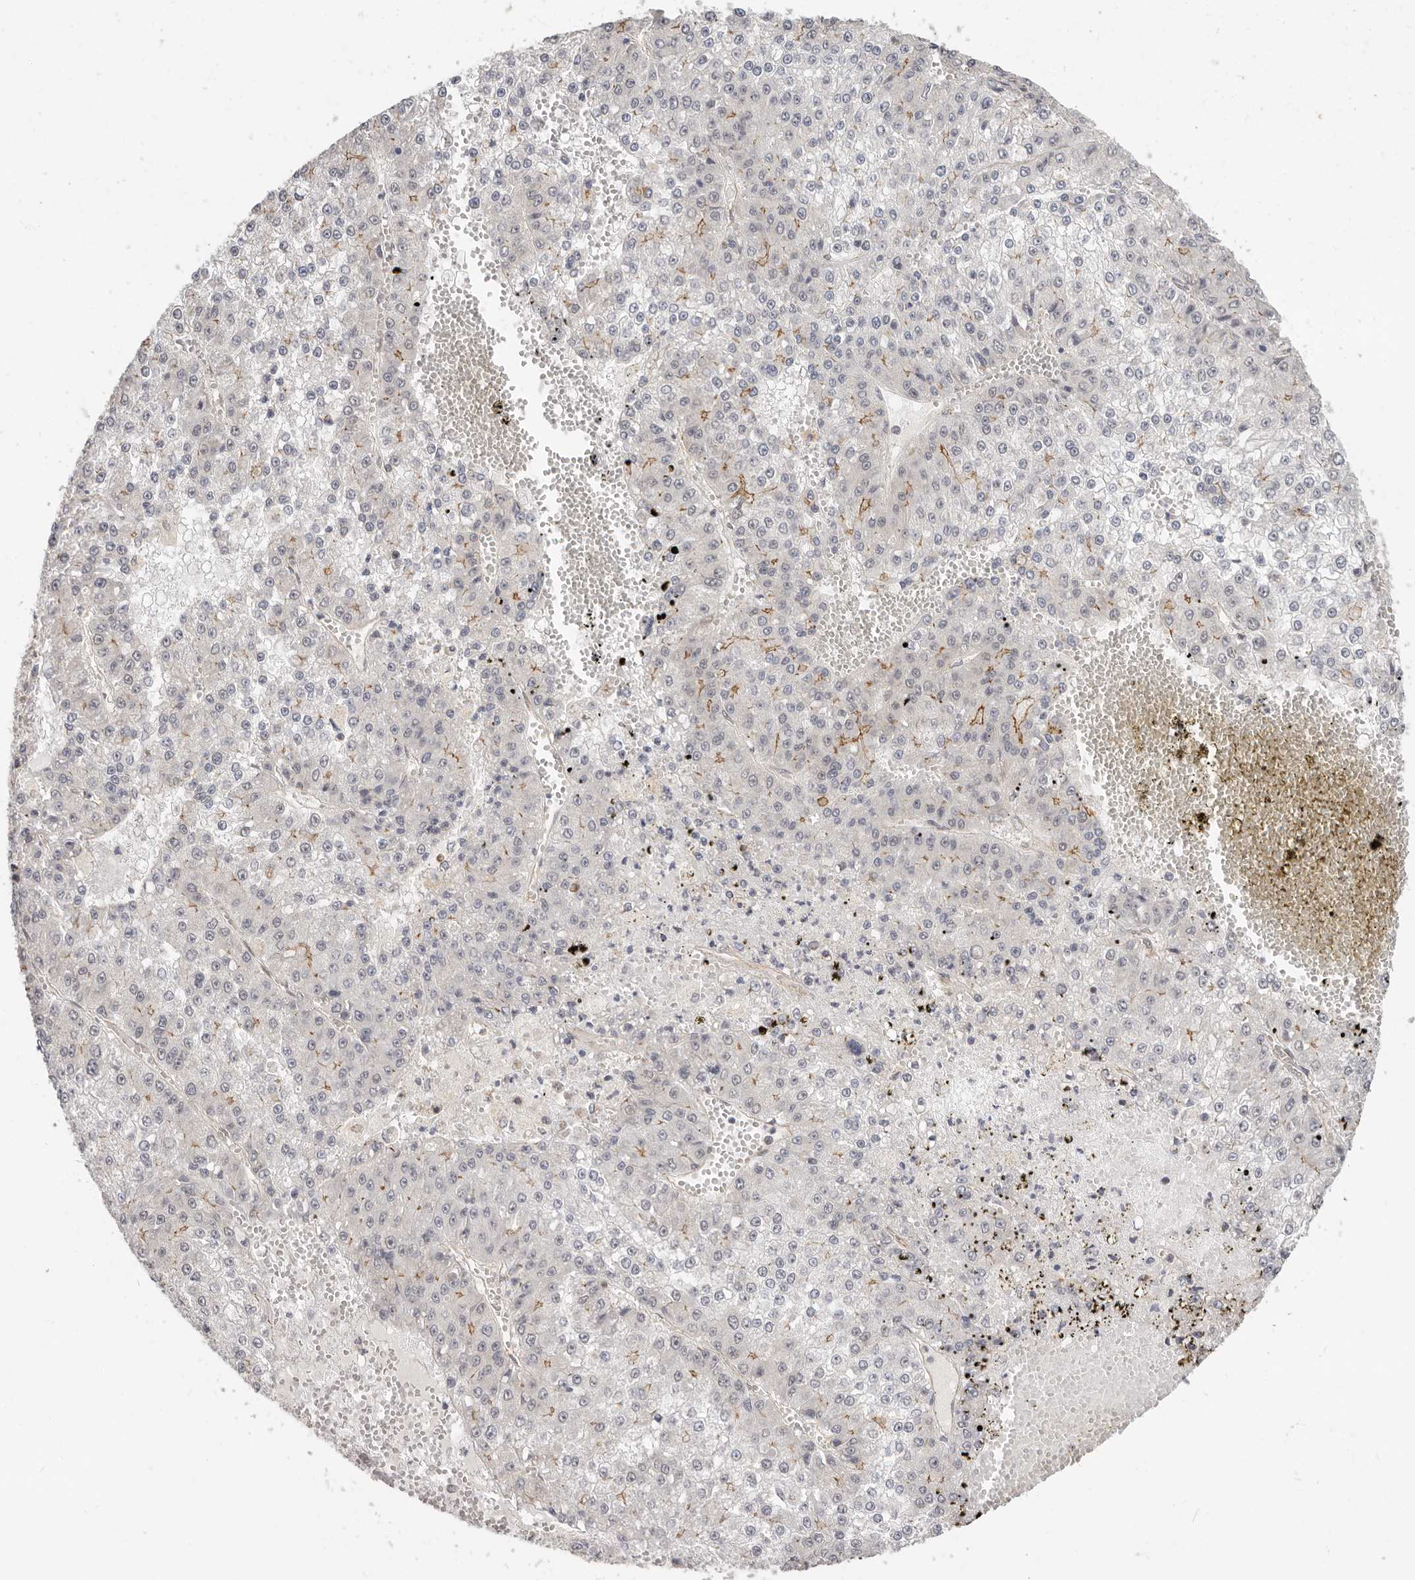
{"staining": {"intensity": "moderate", "quantity": "<25%", "location": "cytoplasmic/membranous"}, "tissue": "liver cancer", "cell_type": "Tumor cells", "image_type": "cancer", "snomed": [{"axis": "morphology", "description": "Carcinoma, Hepatocellular, NOS"}, {"axis": "topography", "description": "Liver"}], "caption": "IHC of hepatocellular carcinoma (liver) demonstrates low levels of moderate cytoplasmic/membranous staining in about <25% of tumor cells.", "gene": "USP49", "patient": {"sex": "female", "age": 73}}